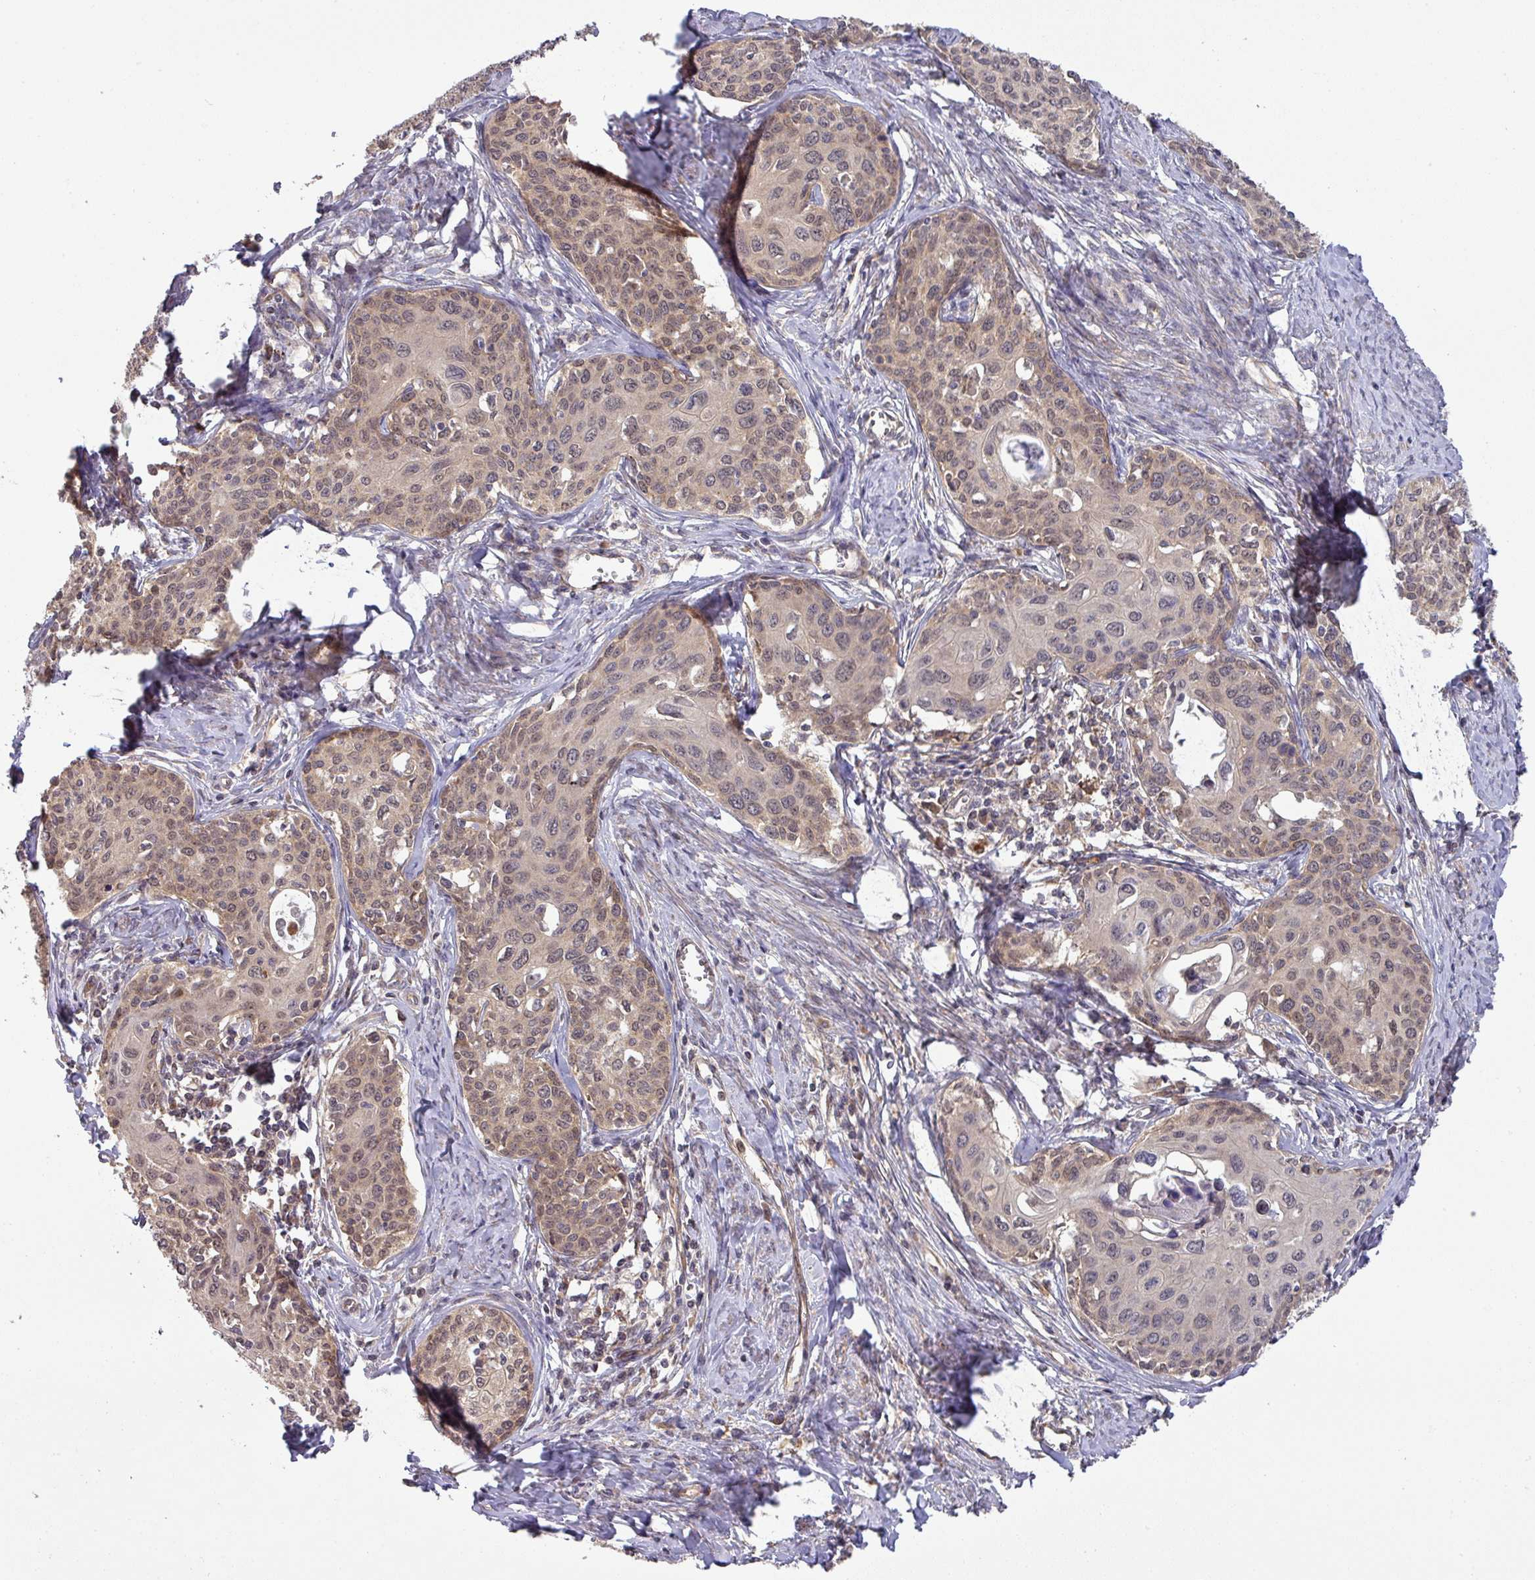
{"staining": {"intensity": "moderate", "quantity": ">75%", "location": "cytoplasmic/membranous"}, "tissue": "cervical cancer", "cell_type": "Tumor cells", "image_type": "cancer", "snomed": [{"axis": "morphology", "description": "Squamous cell carcinoma, NOS"}, {"axis": "morphology", "description": "Adenocarcinoma, NOS"}, {"axis": "topography", "description": "Cervix"}], "caption": "Cervical squamous cell carcinoma stained for a protein (brown) demonstrates moderate cytoplasmic/membranous positive staining in approximately >75% of tumor cells.", "gene": "CCDC121", "patient": {"sex": "female", "age": 52}}